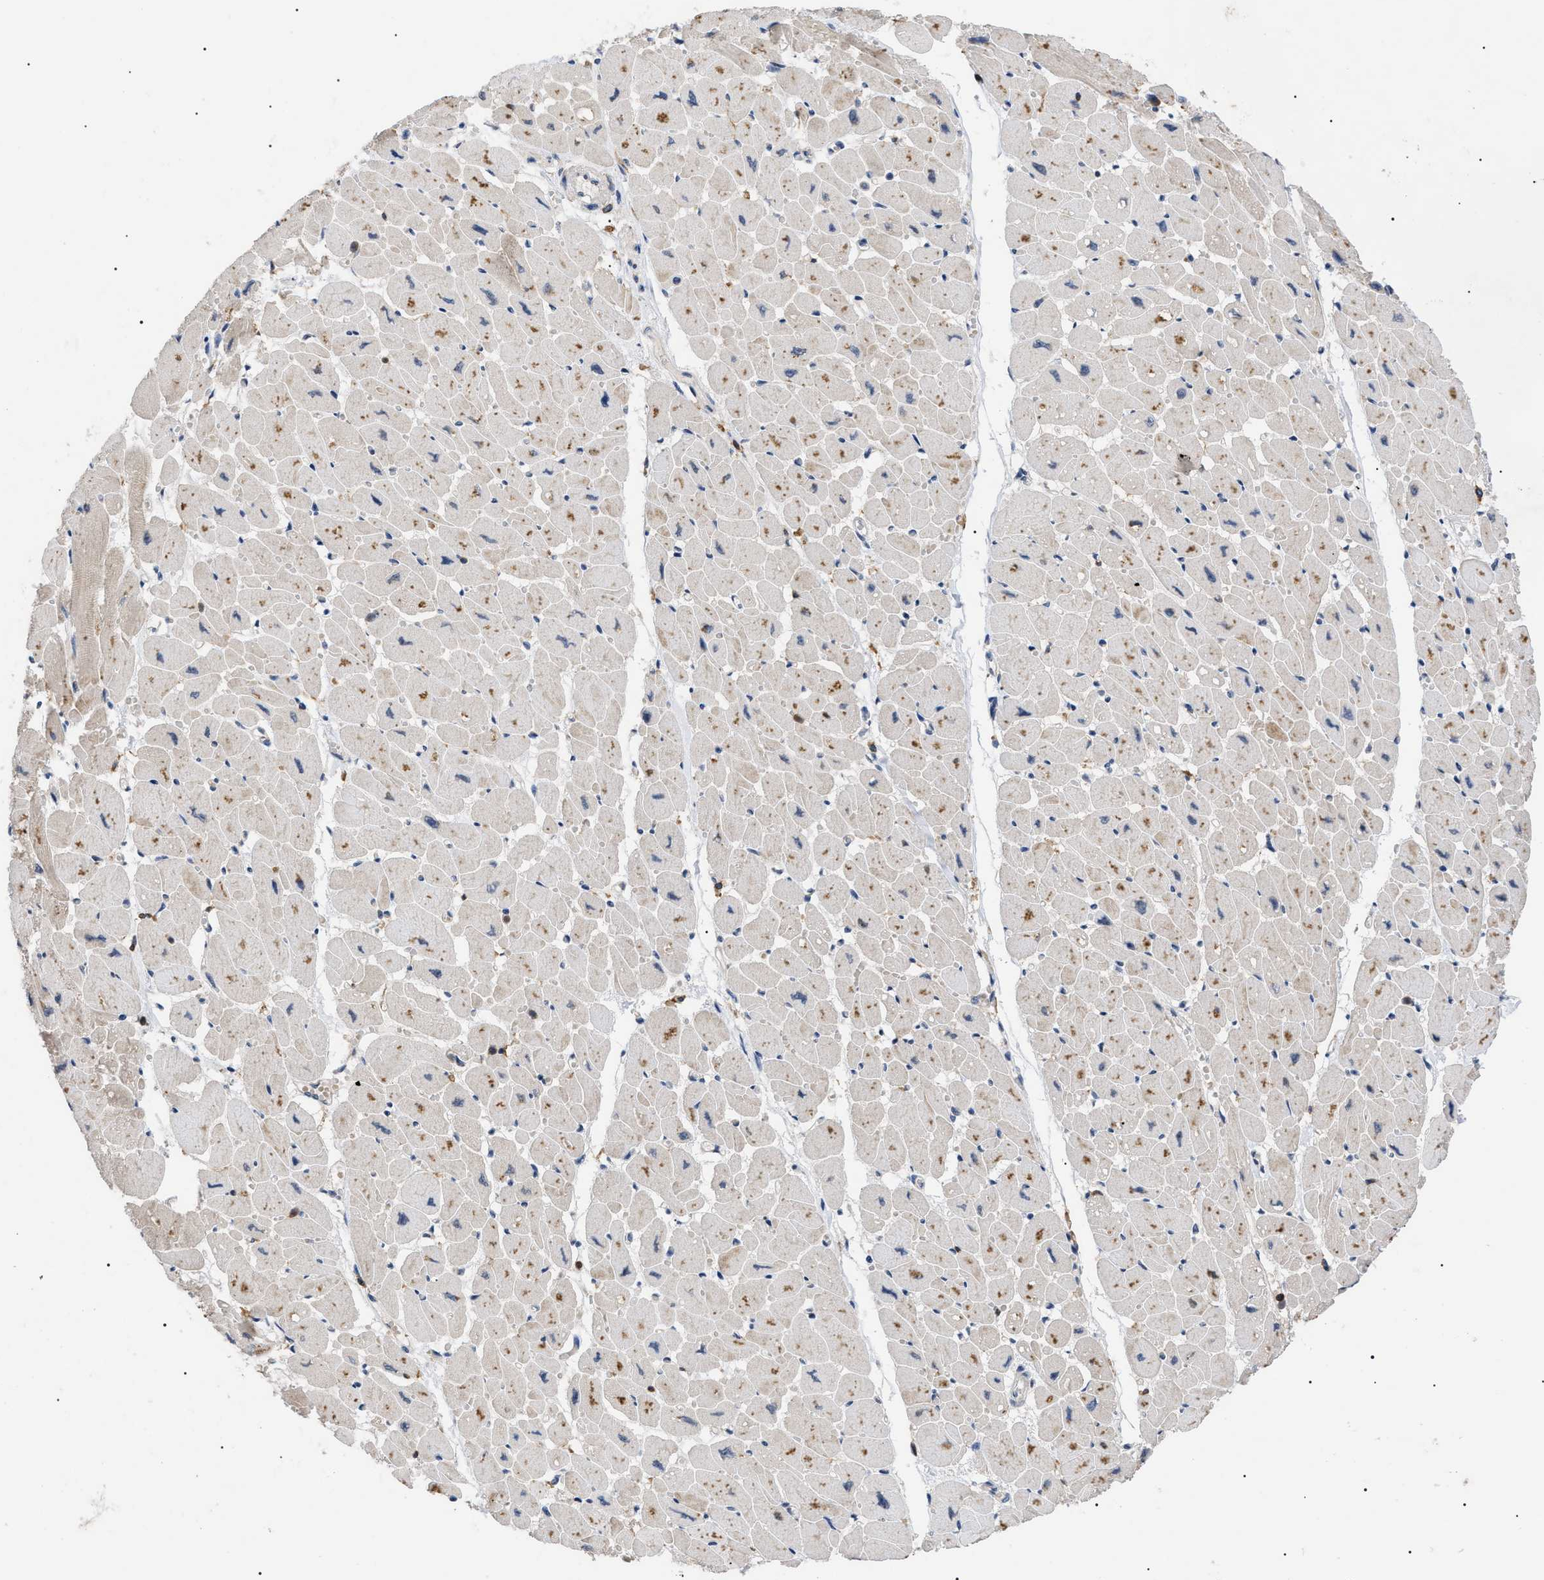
{"staining": {"intensity": "weak", "quantity": "25%-75%", "location": "cytoplasmic/membranous"}, "tissue": "heart muscle", "cell_type": "Cardiomyocytes", "image_type": "normal", "snomed": [{"axis": "morphology", "description": "Normal tissue, NOS"}, {"axis": "topography", "description": "Heart"}], "caption": "The photomicrograph displays staining of benign heart muscle, revealing weak cytoplasmic/membranous protein staining (brown color) within cardiomyocytes. (IHC, brightfield microscopy, high magnification).", "gene": "CD300A", "patient": {"sex": "female", "age": 54}}